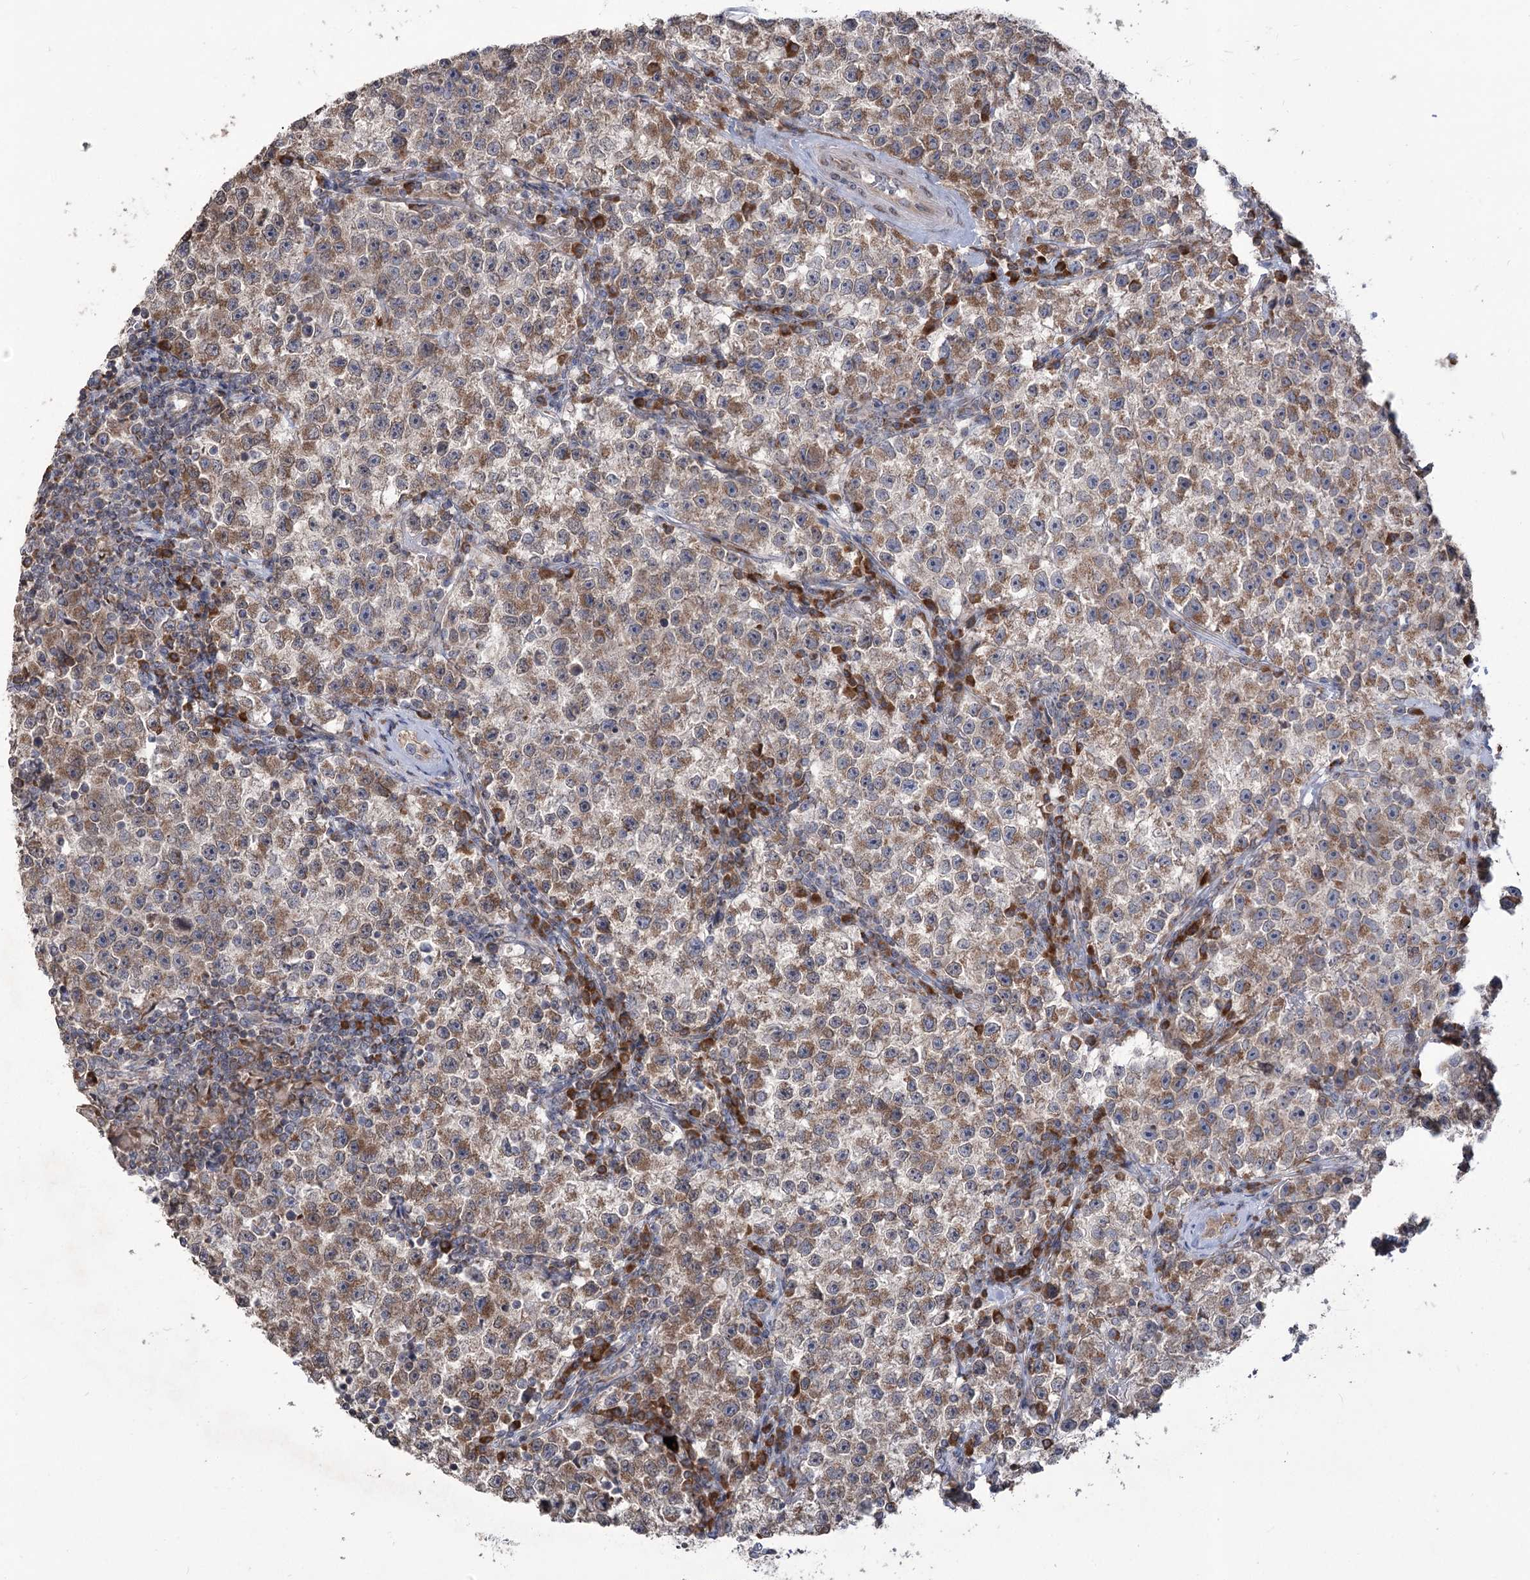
{"staining": {"intensity": "moderate", "quantity": ">75%", "location": "cytoplasmic/membranous"}, "tissue": "testis cancer", "cell_type": "Tumor cells", "image_type": "cancer", "snomed": [{"axis": "morphology", "description": "Seminoma, NOS"}, {"axis": "topography", "description": "Testis"}], "caption": "Immunohistochemical staining of testis cancer reveals medium levels of moderate cytoplasmic/membranous protein expression in about >75% of tumor cells. (IHC, brightfield microscopy, high magnification).", "gene": "STT3B", "patient": {"sex": "male", "age": 22}}